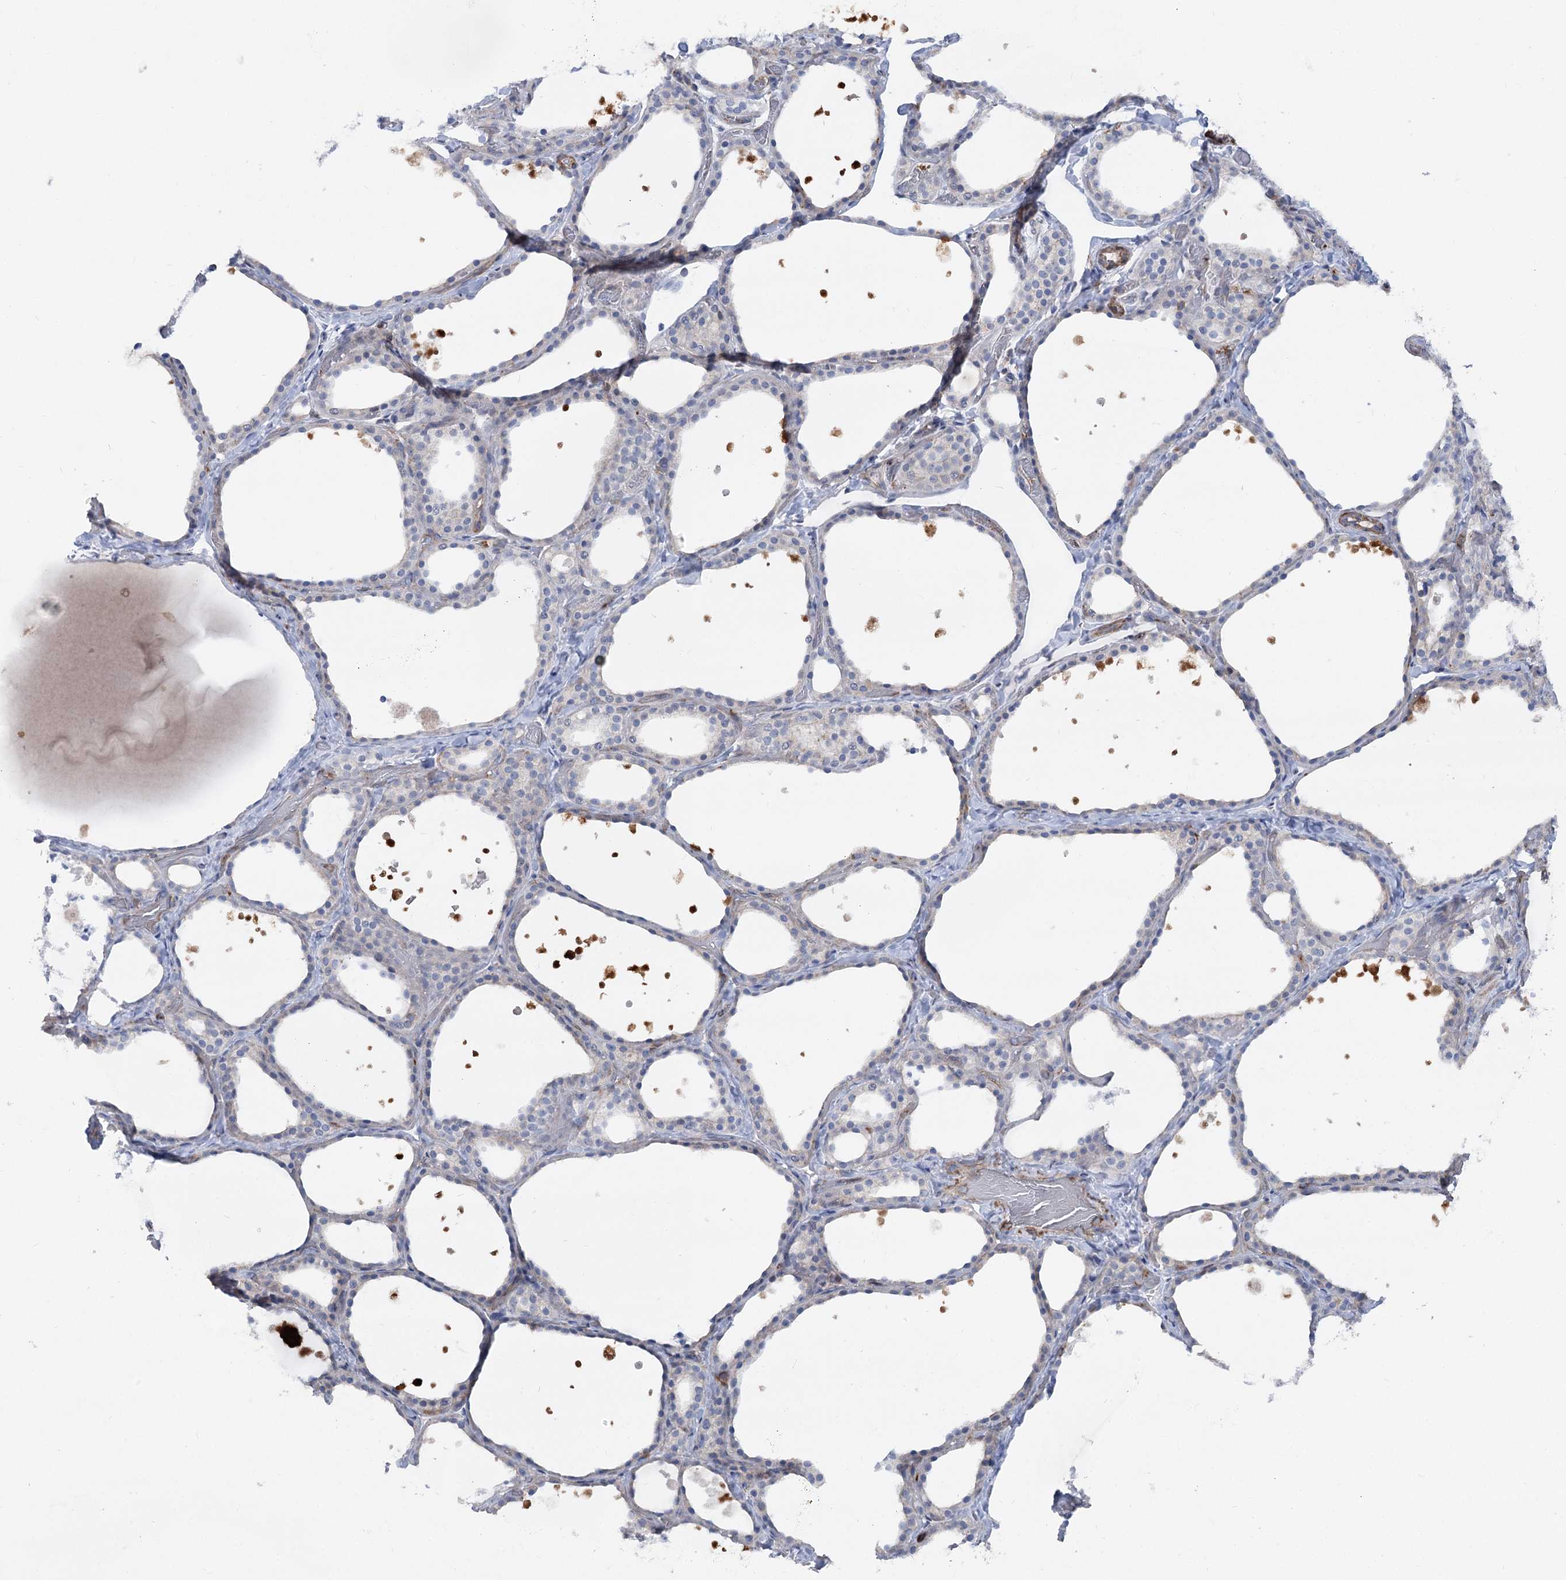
{"staining": {"intensity": "weak", "quantity": "<25%", "location": "cytoplasmic/membranous"}, "tissue": "thyroid gland", "cell_type": "Glandular cells", "image_type": "normal", "snomed": [{"axis": "morphology", "description": "Normal tissue, NOS"}, {"axis": "topography", "description": "Thyroid gland"}], "caption": "High power microscopy histopathology image of an immunohistochemistry (IHC) image of normal thyroid gland, revealing no significant positivity in glandular cells. (Stains: DAB immunohistochemistry with hematoxylin counter stain, Microscopy: brightfield microscopy at high magnification).", "gene": "LARP1B", "patient": {"sex": "female", "age": 44}}